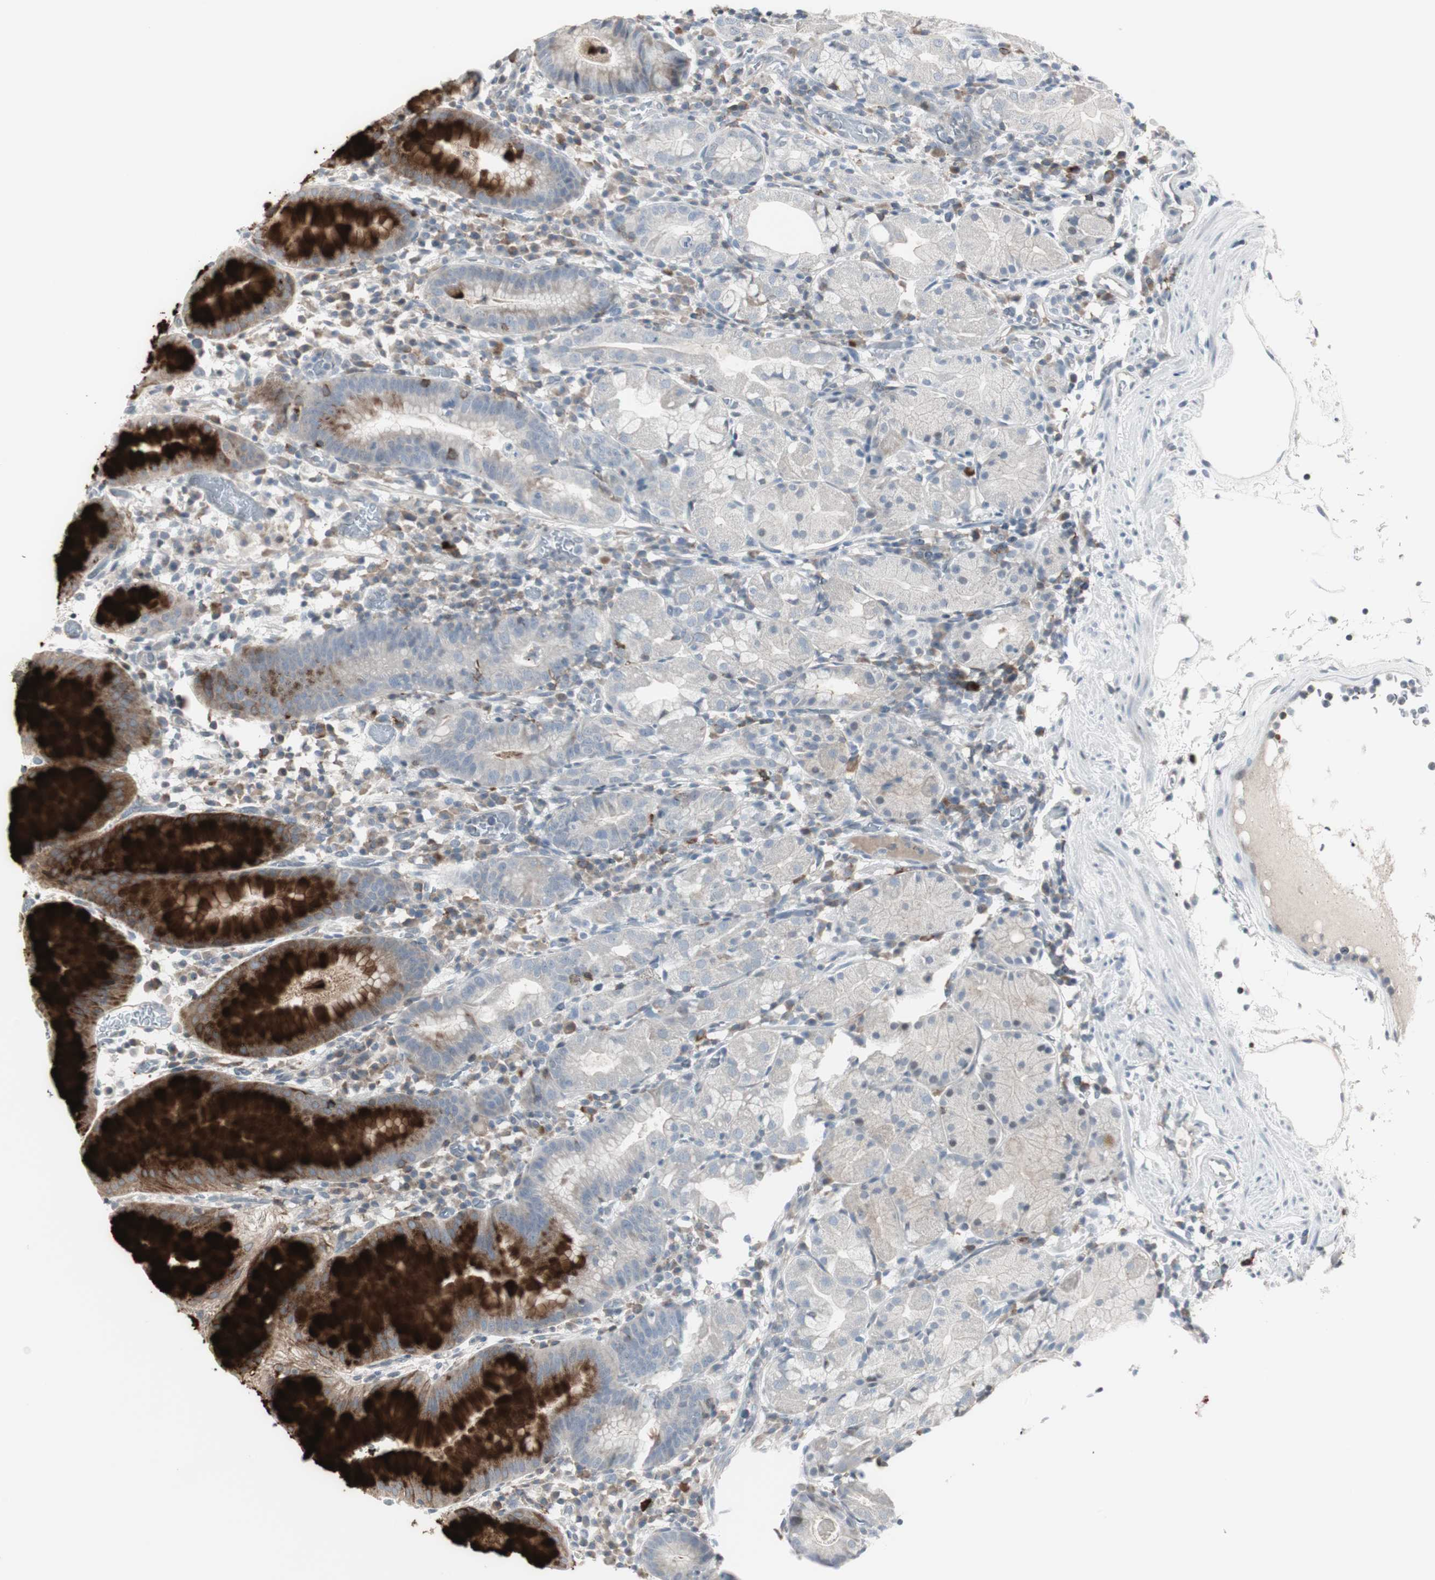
{"staining": {"intensity": "strong", "quantity": "<25%", "location": "cytoplasmic/membranous"}, "tissue": "stomach", "cell_type": "Glandular cells", "image_type": "normal", "snomed": [{"axis": "morphology", "description": "Normal tissue, NOS"}, {"axis": "topography", "description": "Stomach"}, {"axis": "topography", "description": "Stomach, lower"}], "caption": "Immunohistochemistry (IHC) staining of unremarkable stomach, which shows medium levels of strong cytoplasmic/membranous positivity in approximately <25% of glandular cells indicating strong cytoplasmic/membranous protein staining. The staining was performed using DAB (brown) for protein detection and nuclei were counterstained in hematoxylin (blue).", "gene": "MAP4K4", "patient": {"sex": "female", "age": 75}}